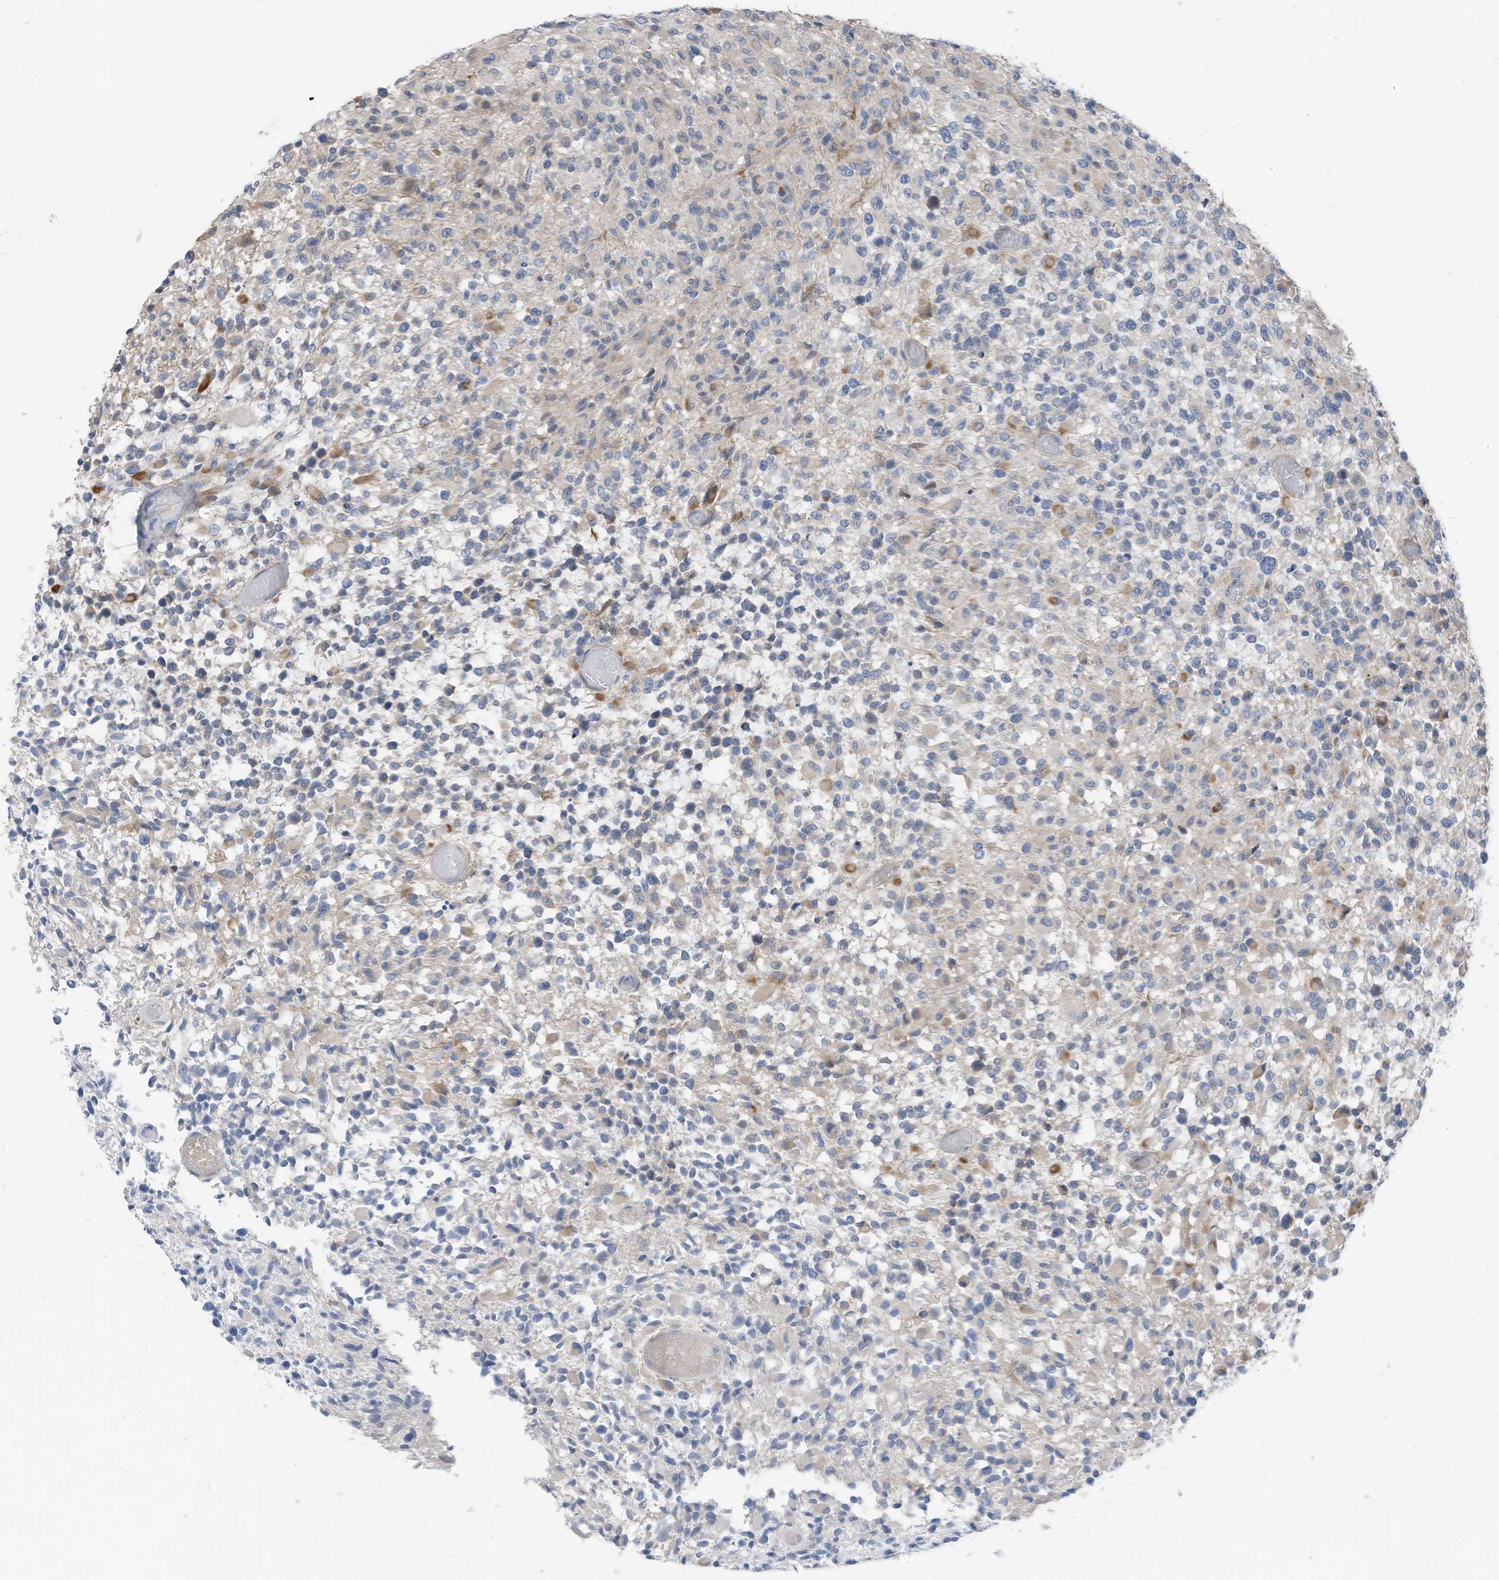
{"staining": {"intensity": "weak", "quantity": "<25%", "location": "cytoplasmic/membranous"}, "tissue": "glioma", "cell_type": "Tumor cells", "image_type": "cancer", "snomed": [{"axis": "morphology", "description": "Glioma, malignant, High grade"}, {"axis": "morphology", "description": "Glioblastoma, NOS"}, {"axis": "topography", "description": "Brain"}], "caption": "A histopathology image of malignant glioma (high-grade) stained for a protein displays no brown staining in tumor cells. (Brightfield microscopy of DAB immunohistochemistry at high magnification).", "gene": "LDAH", "patient": {"sex": "male", "age": 60}}